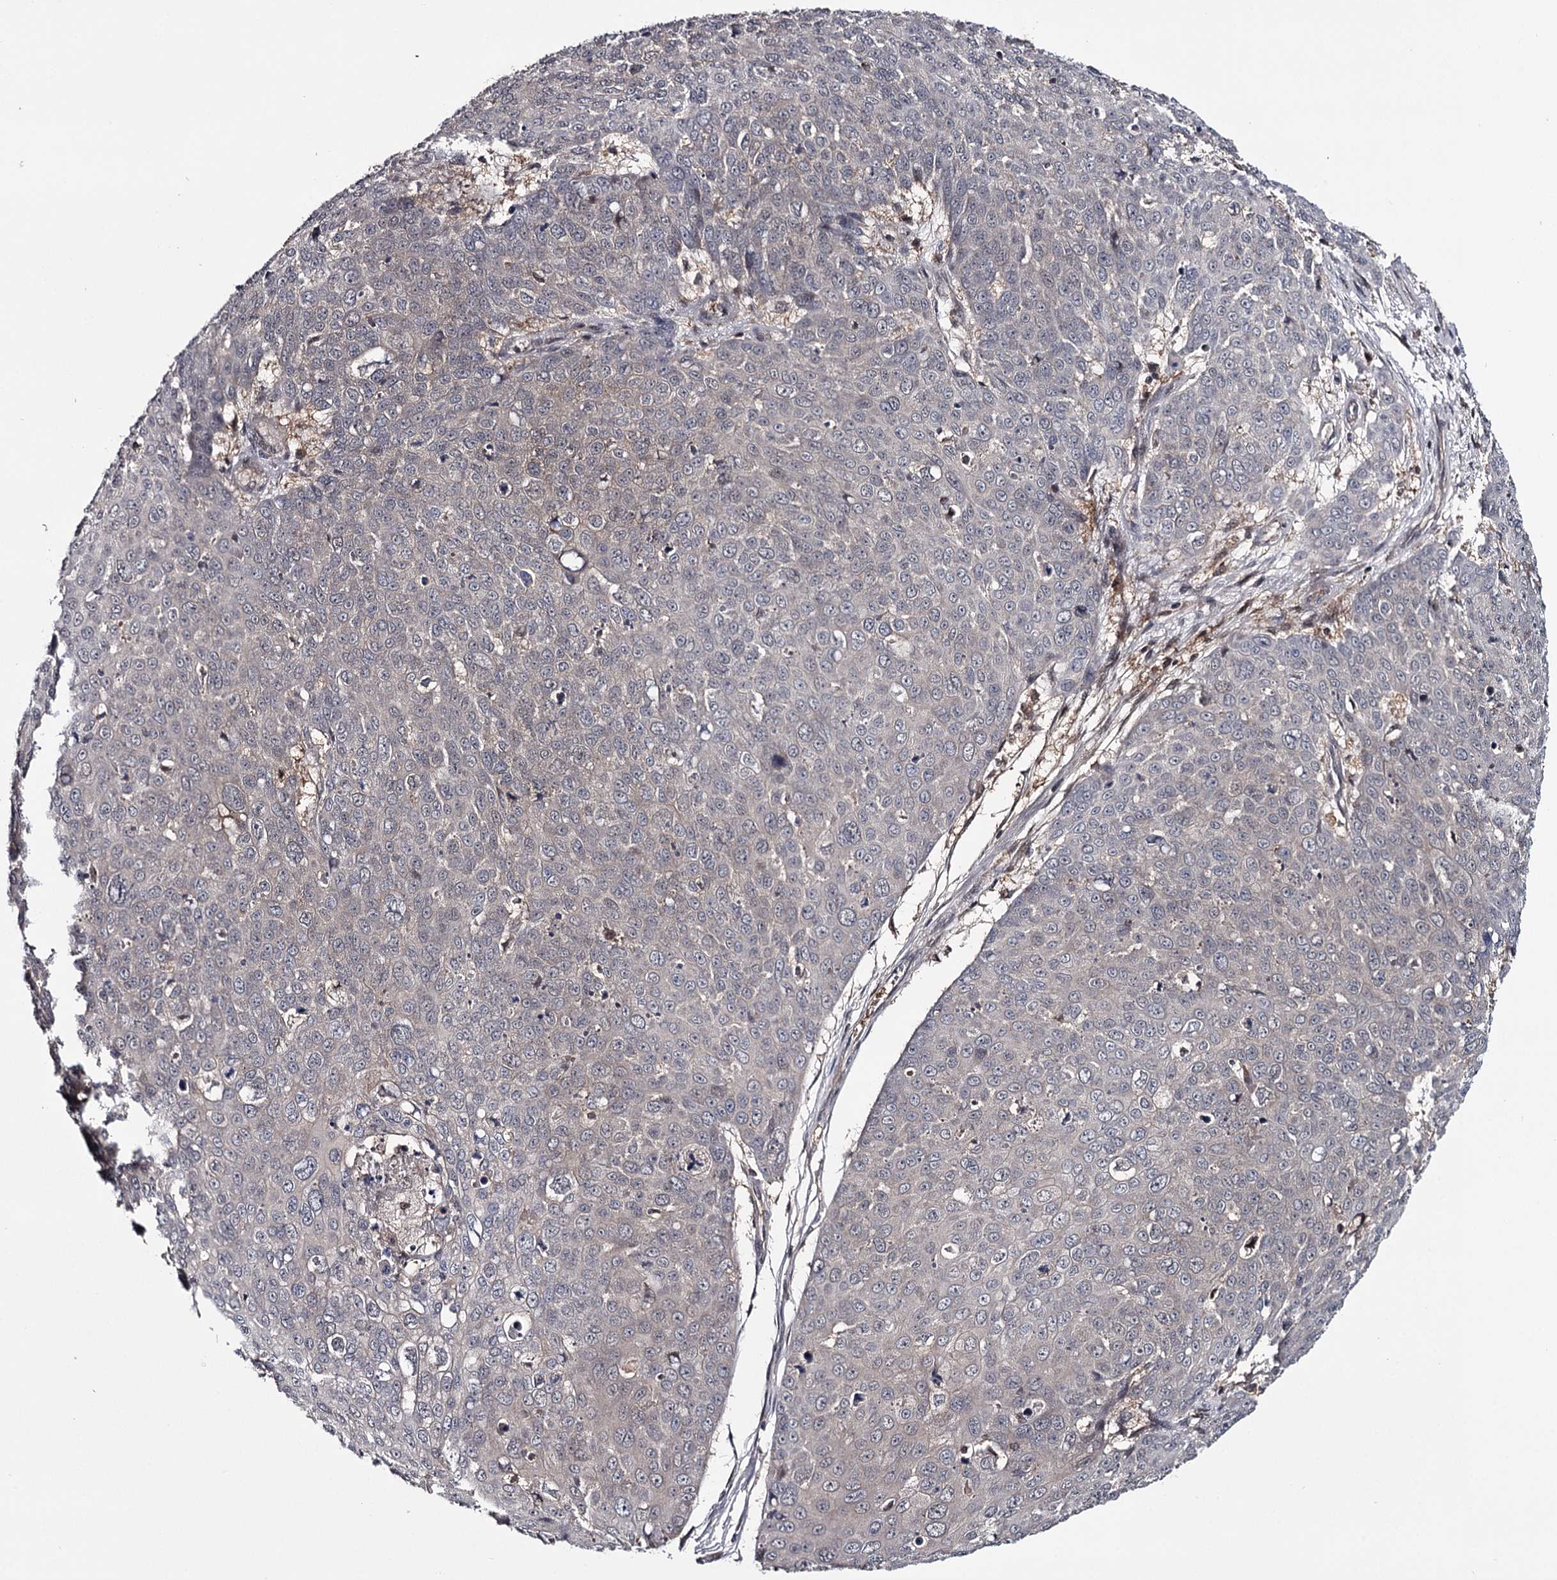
{"staining": {"intensity": "negative", "quantity": "none", "location": "none"}, "tissue": "skin cancer", "cell_type": "Tumor cells", "image_type": "cancer", "snomed": [{"axis": "morphology", "description": "Squamous cell carcinoma, NOS"}, {"axis": "topography", "description": "Skin"}], "caption": "This is a micrograph of immunohistochemistry (IHC) staining of skin squamous cell carcinoma, which shows no expression in tumor cells.", "gene": "GTSF1", "patient": {"sex": "male", "age": 71}}